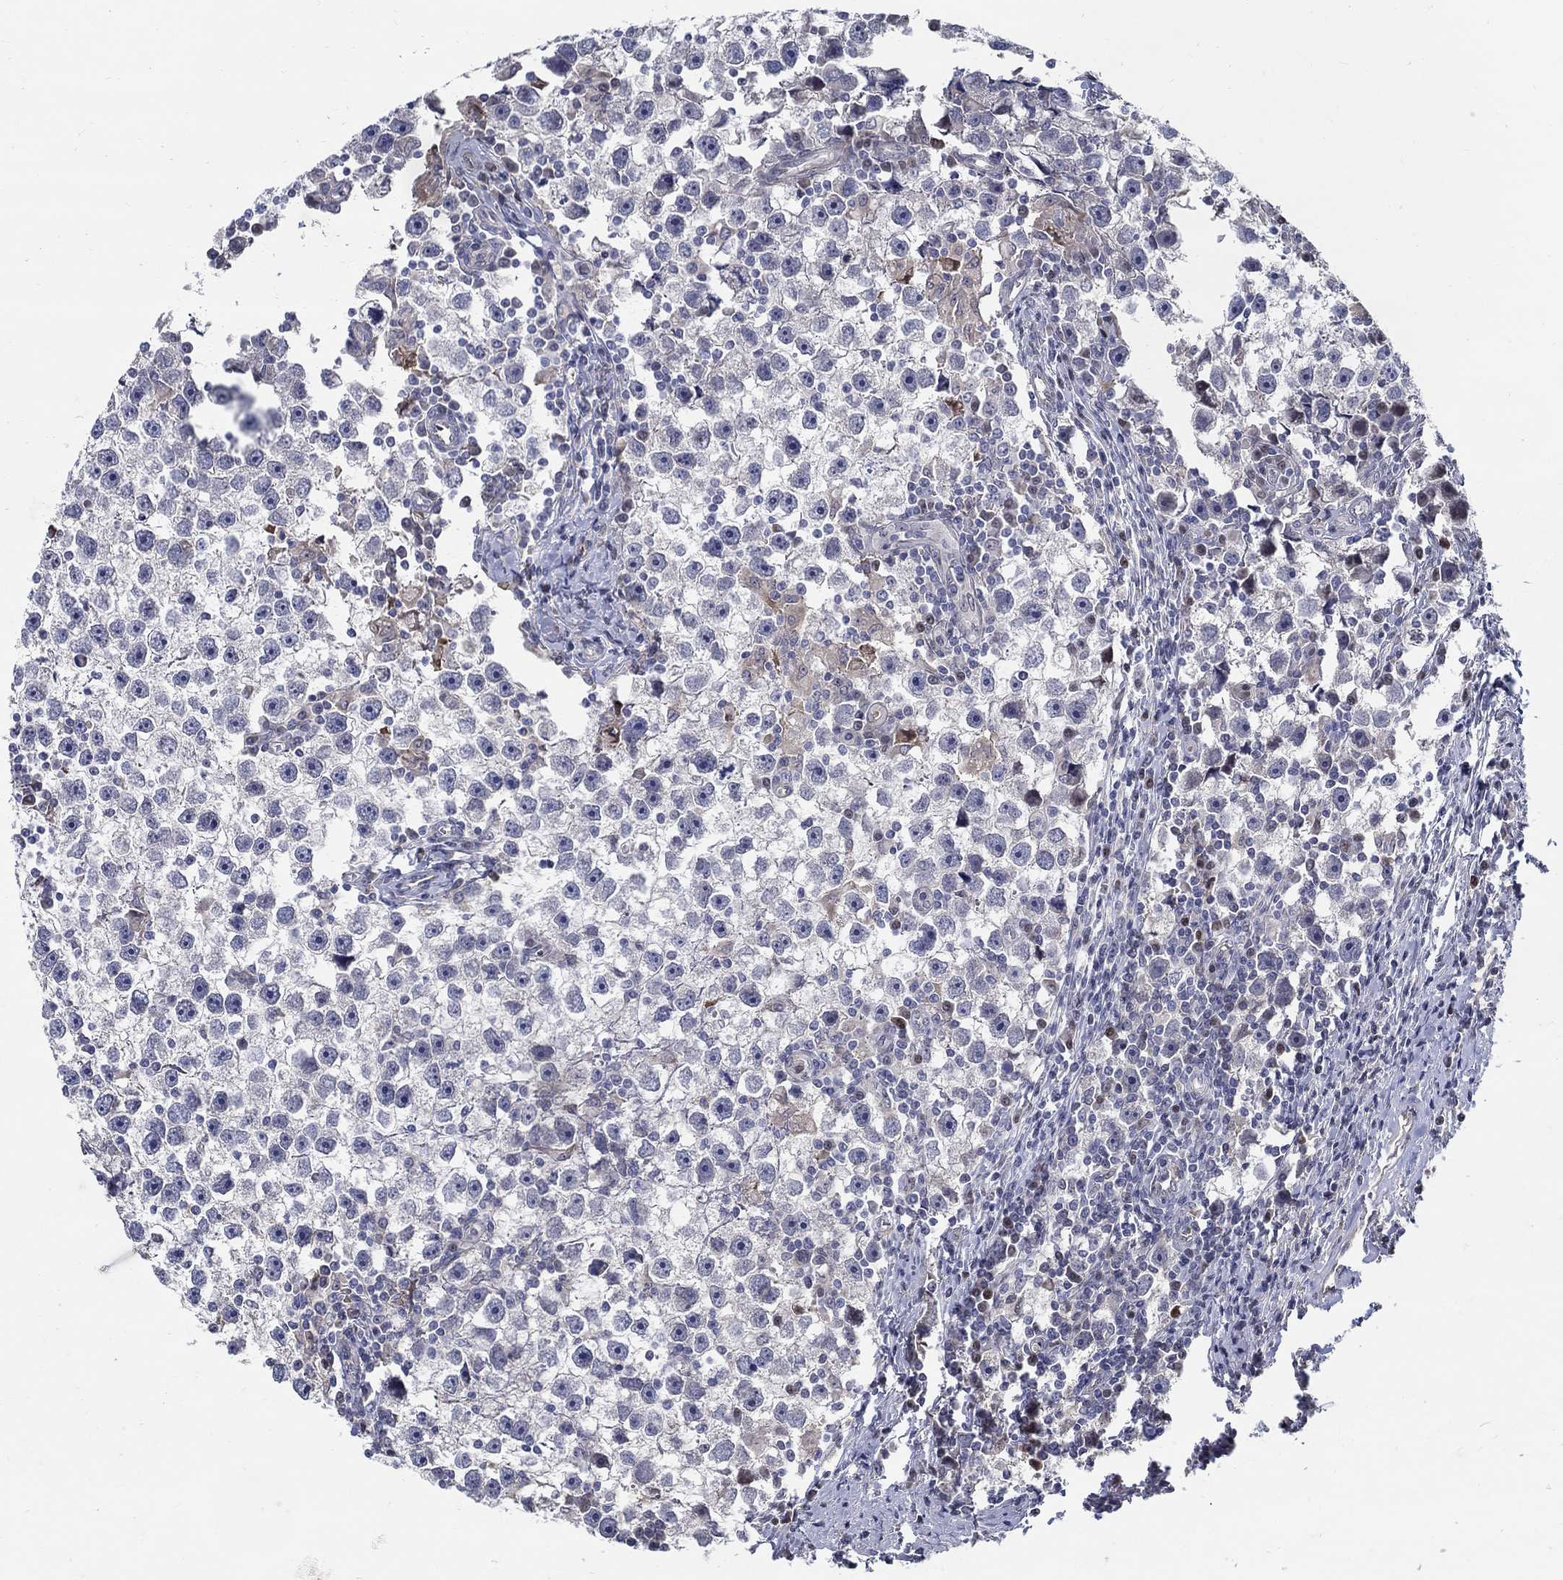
{"staining": {"intensity": "negative", "quantity": "none", "location": "none"}, "tissue": "testis cancer", "cell_type": "Tumor cells", "image_type": "cancer", "snomed": [{"axis": "morphology", "description": "Seminoma, NOS"}, {"axis": "topography", "description": "Testis"}], "caption": "Human testis cancer (seminoma) stained for a protein using immunohistochemistry demonstrates no expression in tumor cells.", "gene": "C16orf46", "patient": {"sex": "male", "age": 30}}